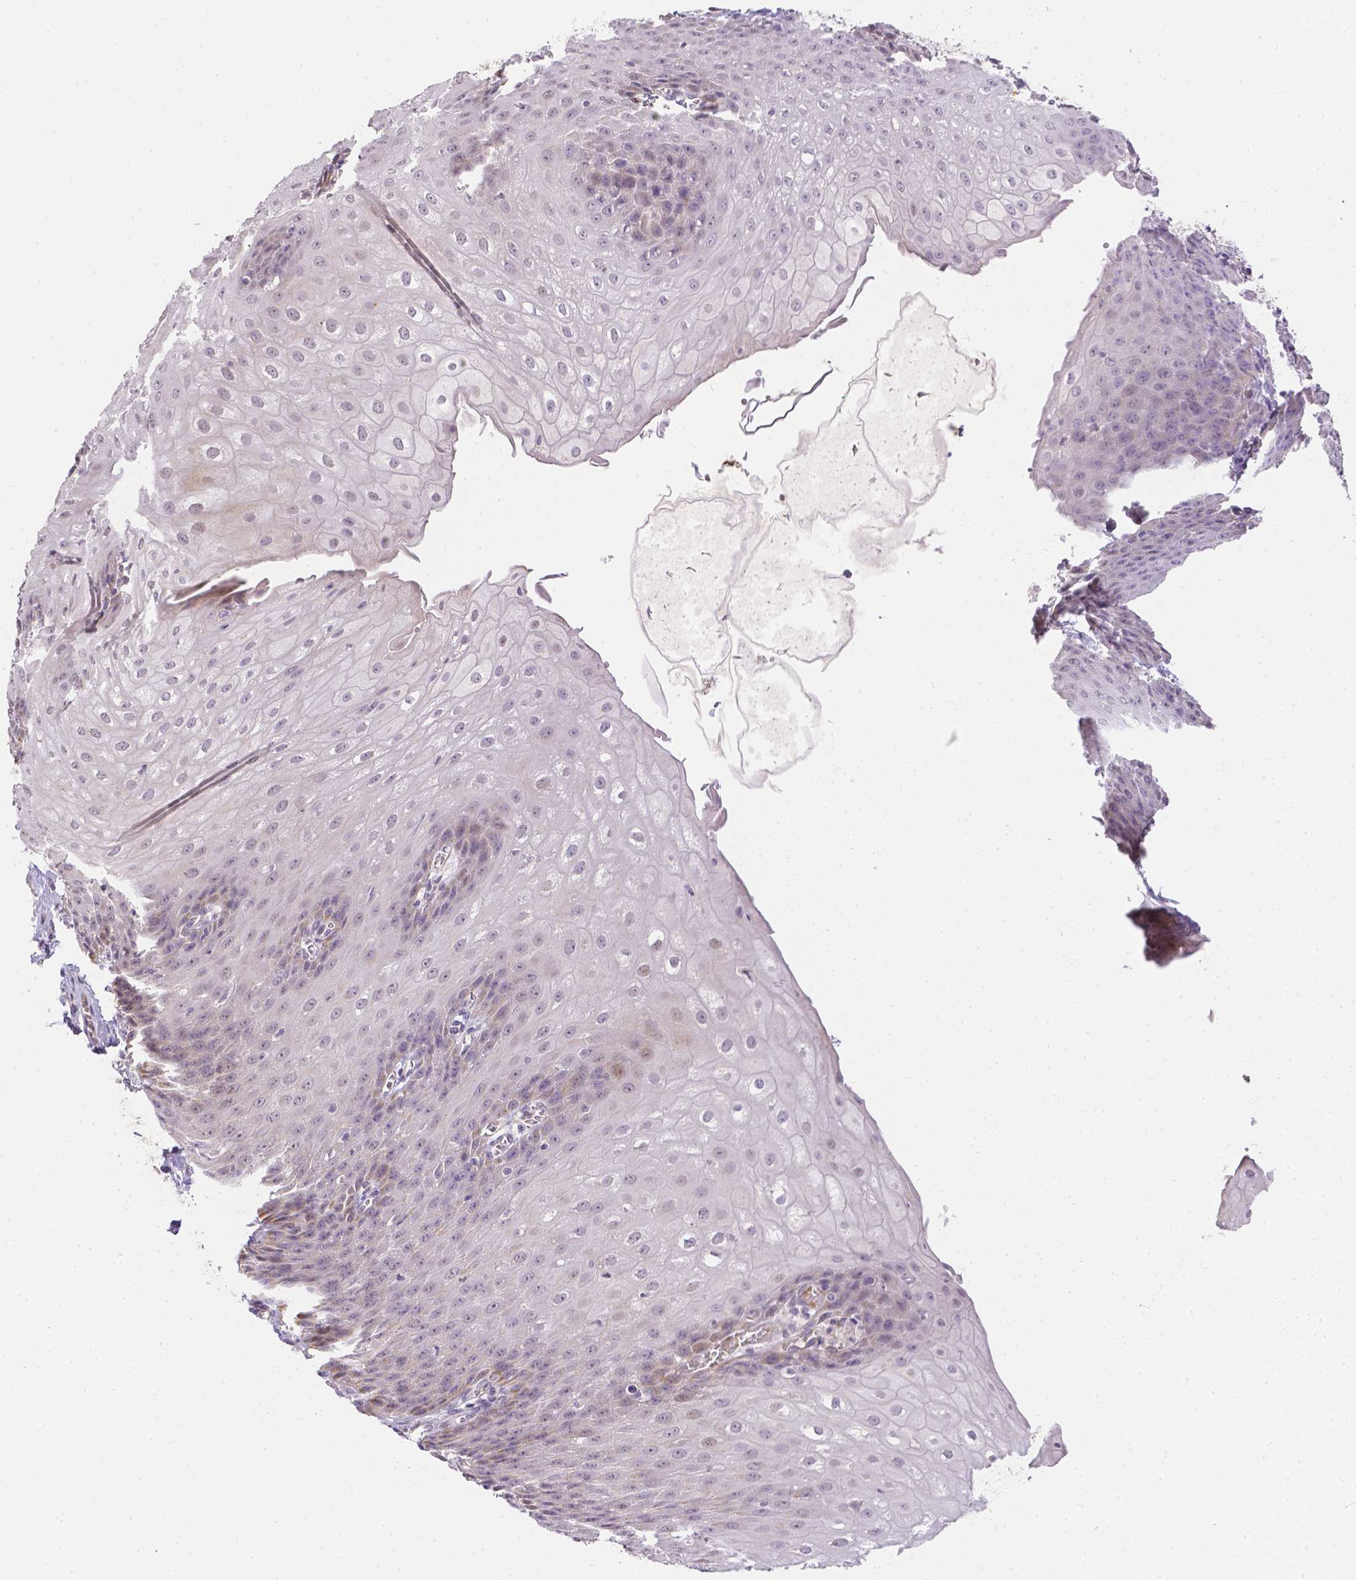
{"staining": {"intensity": "weak", "quantity": "<25%", "location": "cytoplasmic/membranous"}, "tissue": "esophagus", "cell_type": "Squamous epithelial cells", "image_type": "normal", "snomed": [{"axis": "morphology", "description": "Normal tissue, NOS"}, {"axis": "topography", "description": "Esophagus"}], "caption": "This photomicrograph is of normal esophagus stained with immunohistochemistry to label a protein in brown with the nuclei are counter-stained blue. There is no staining in squamous epithelial cells.", "gene": "ZNF280B", "patient": {"sex": "male", "age": 71}}